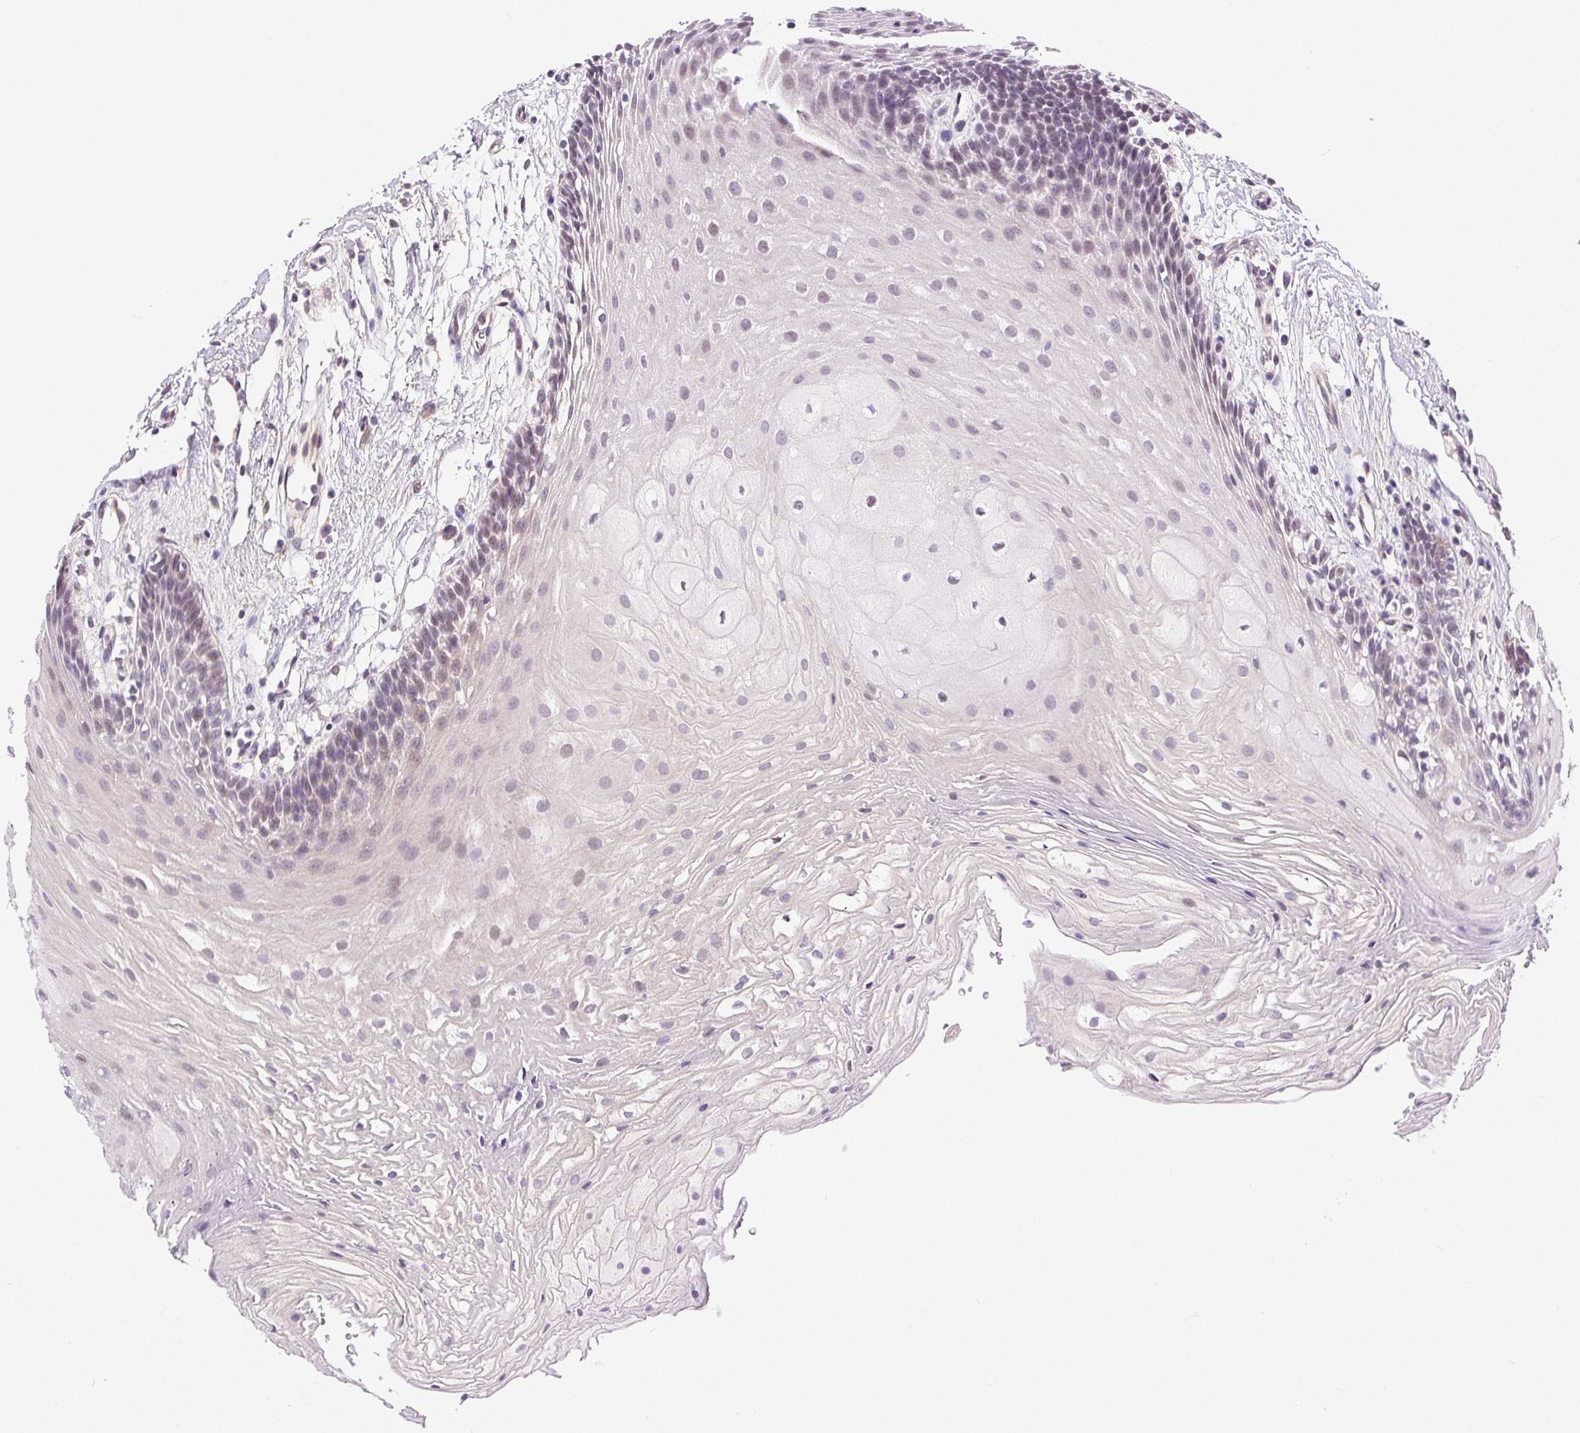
{"staining": {"intensity": "negative", "quantity": "none", "location": "none"}, "tissue": "oral mucosa", "cell_type": "Squamous epithelial cells", "image_type": "normal", "snomed": [{"axis": "morphology", "description": "Normal tissue, NOS"}, {"axis": "morphology", "description": "Squamous cell carcinoma, NOS"}, {"axis": "topography", "description": "Oral tissue"}, {"axis": "topography", "description": "Tounge, NOS"}, {"axis": "topography", "description": "Head-Neck"}], "caption": "Squamous epithelial cells show no significant protein positivity in normal oral mucosa.", "gene": "SYT11", "patient": {"sex": "male", "age": 62}}